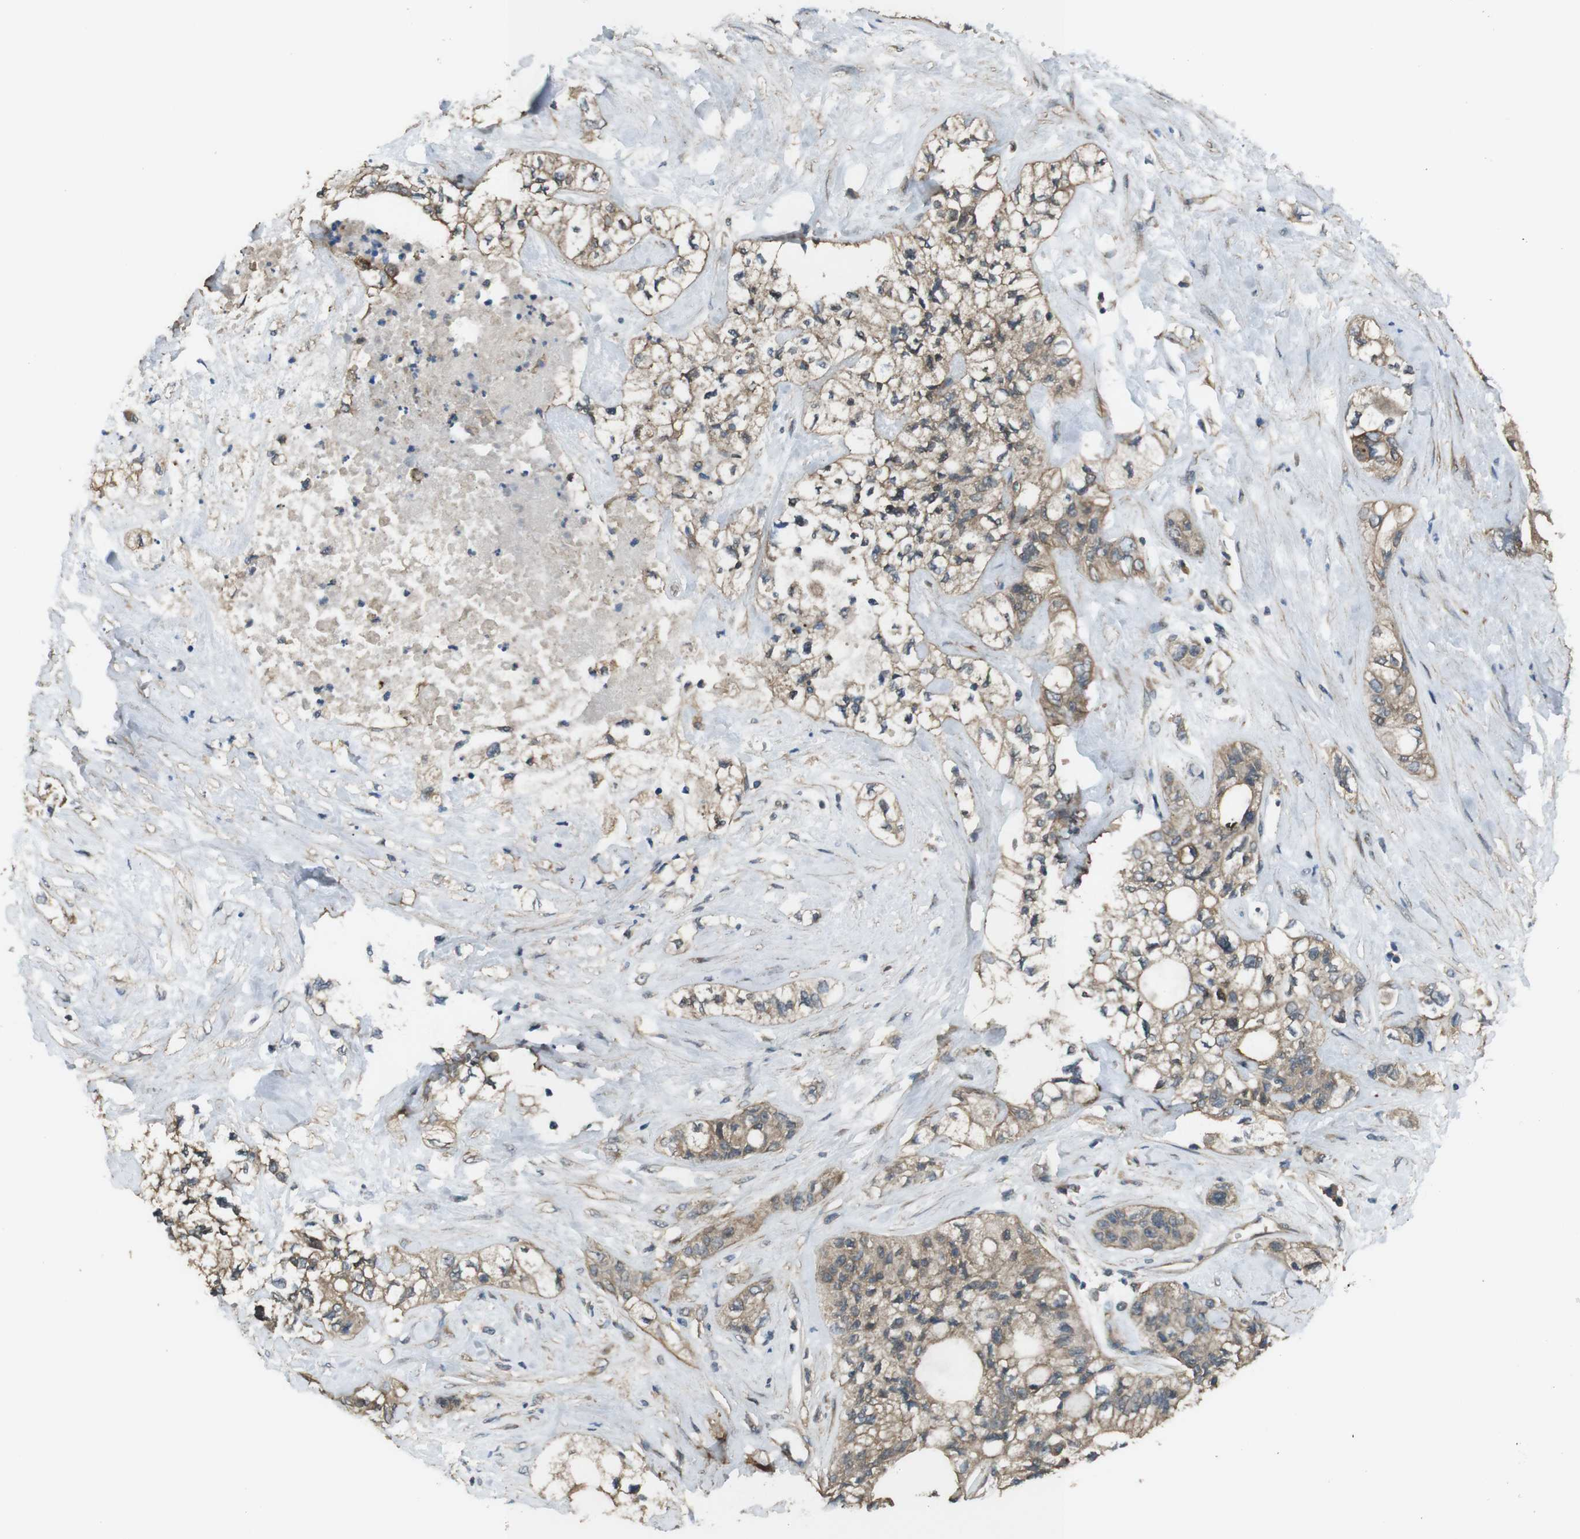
{"staining": {"intensity": "moderate", "quantity": ">75%", "location": "cytoplasmic/membranous"}, "tissue": "pancreatic cancer", "cell_type": "Tumor cells", "image_type": "cancer", "snomed": [{"axis": "morphology", "description": "Adenocarcinoma, NOS"}, {"axis": "topography", "description": "Pancreas"}], "caption": "The photomicrograph shows immunohistochemical staining of pancreatic adenocarcinoma. There is moderate cytoplasmic/membranous staining is identified in about >75% of tumor cells.", "gene": "FUT2", "patient": {"sex": "male", "age": 70}}